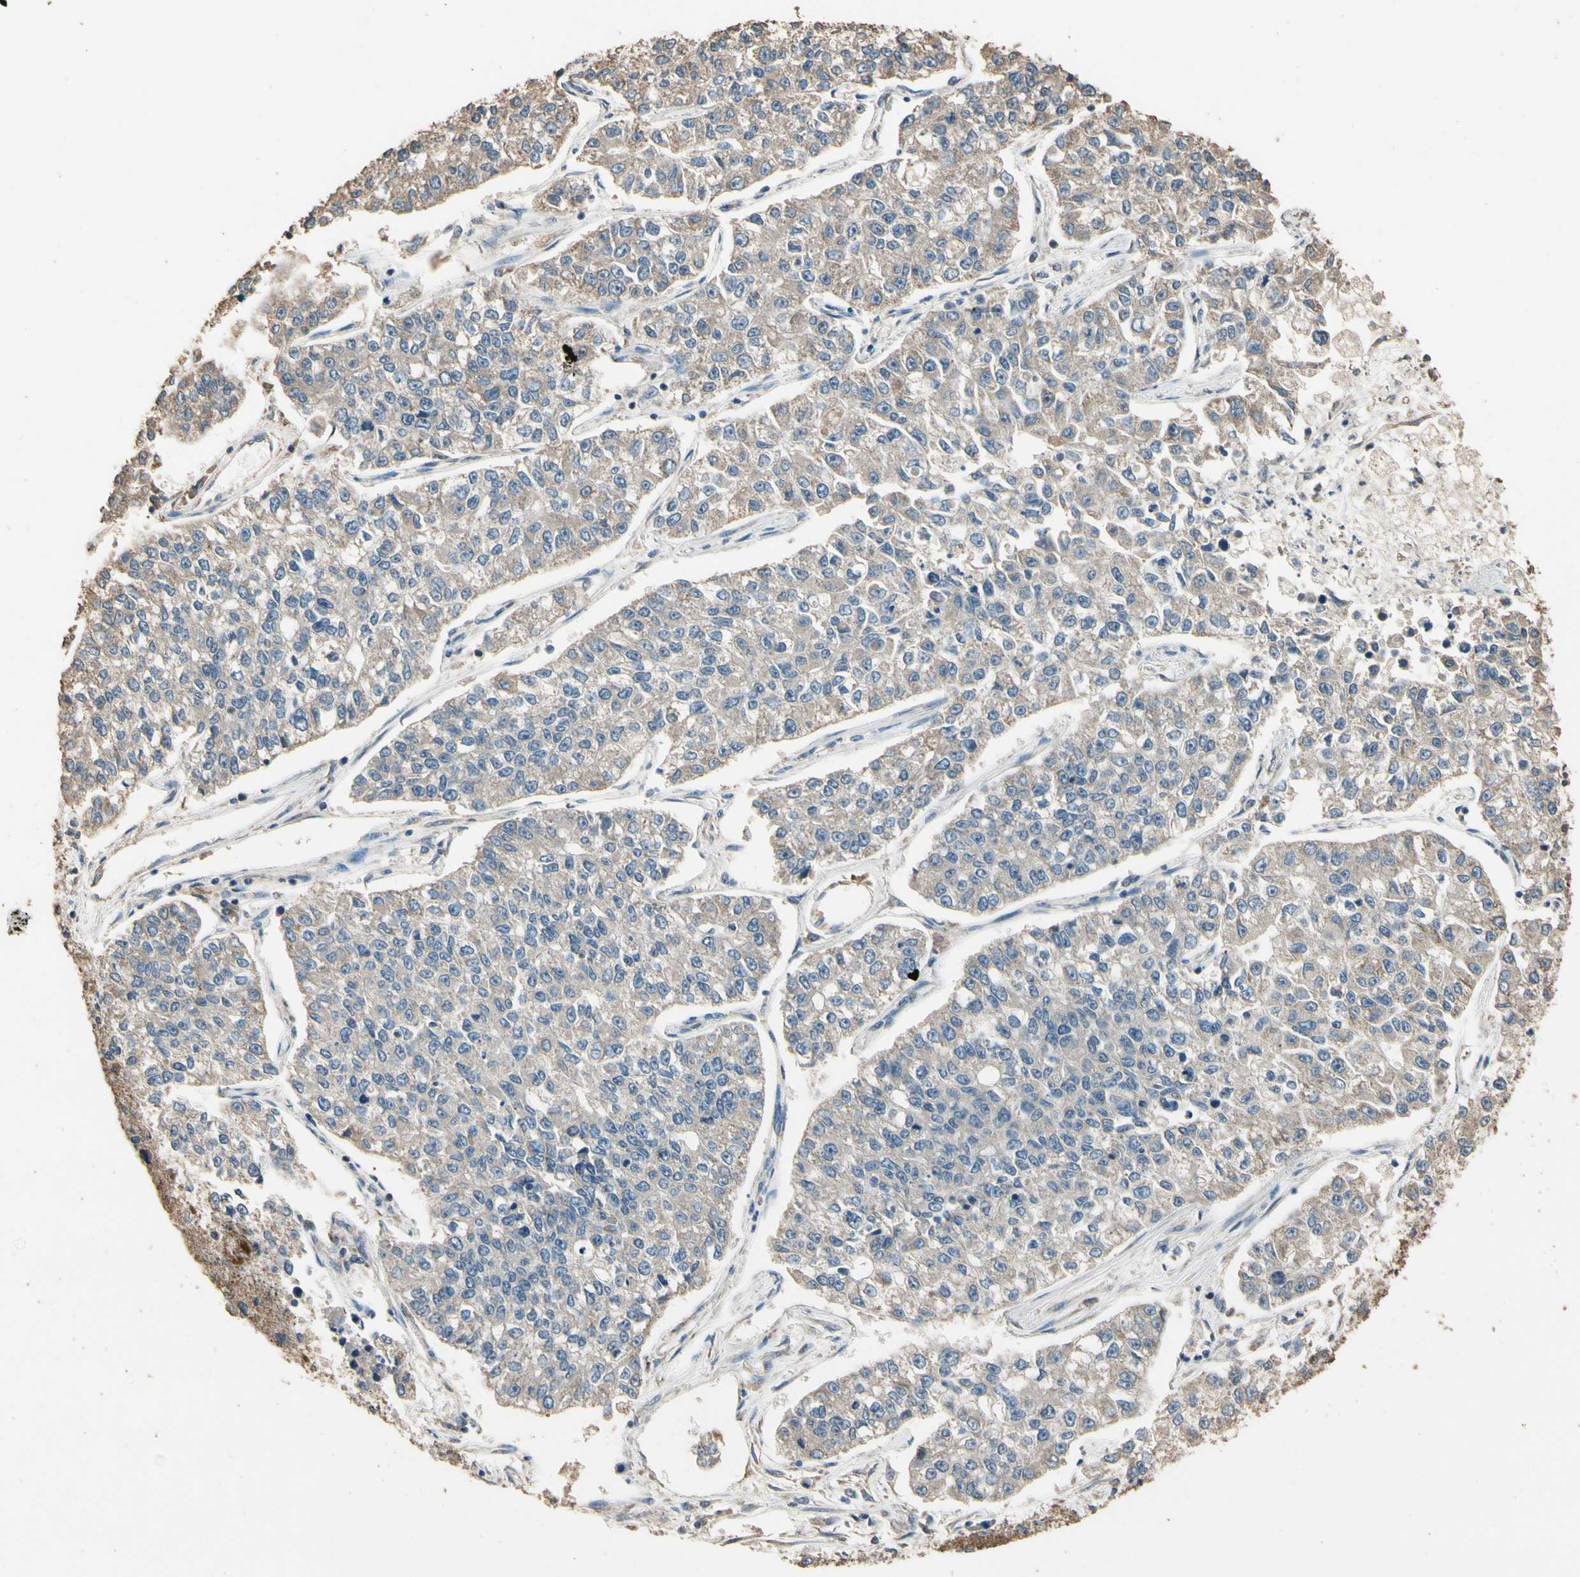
{"staining": {"intensity": "weak", "quantity": "<25%", "location": "cytoplasmic/membranous"}, "tissue": "lung cancer", "cell_type": "Tumor cells", "image_type": "cancer", "snomed": [{"axis": "morphology", "description": "Adenocarcinoma, NOS"}, {"axis": "topography", "description": "Lung"}], "caption": "Immunohistochemistry (IHC) photomicrograph of lung cancer (adenocarcinoma) stained for a protein (brown), which demonstrates no positivity in tumor cells.", "gene": "STX18", "patient": {"sex": "male", "age": 49}}